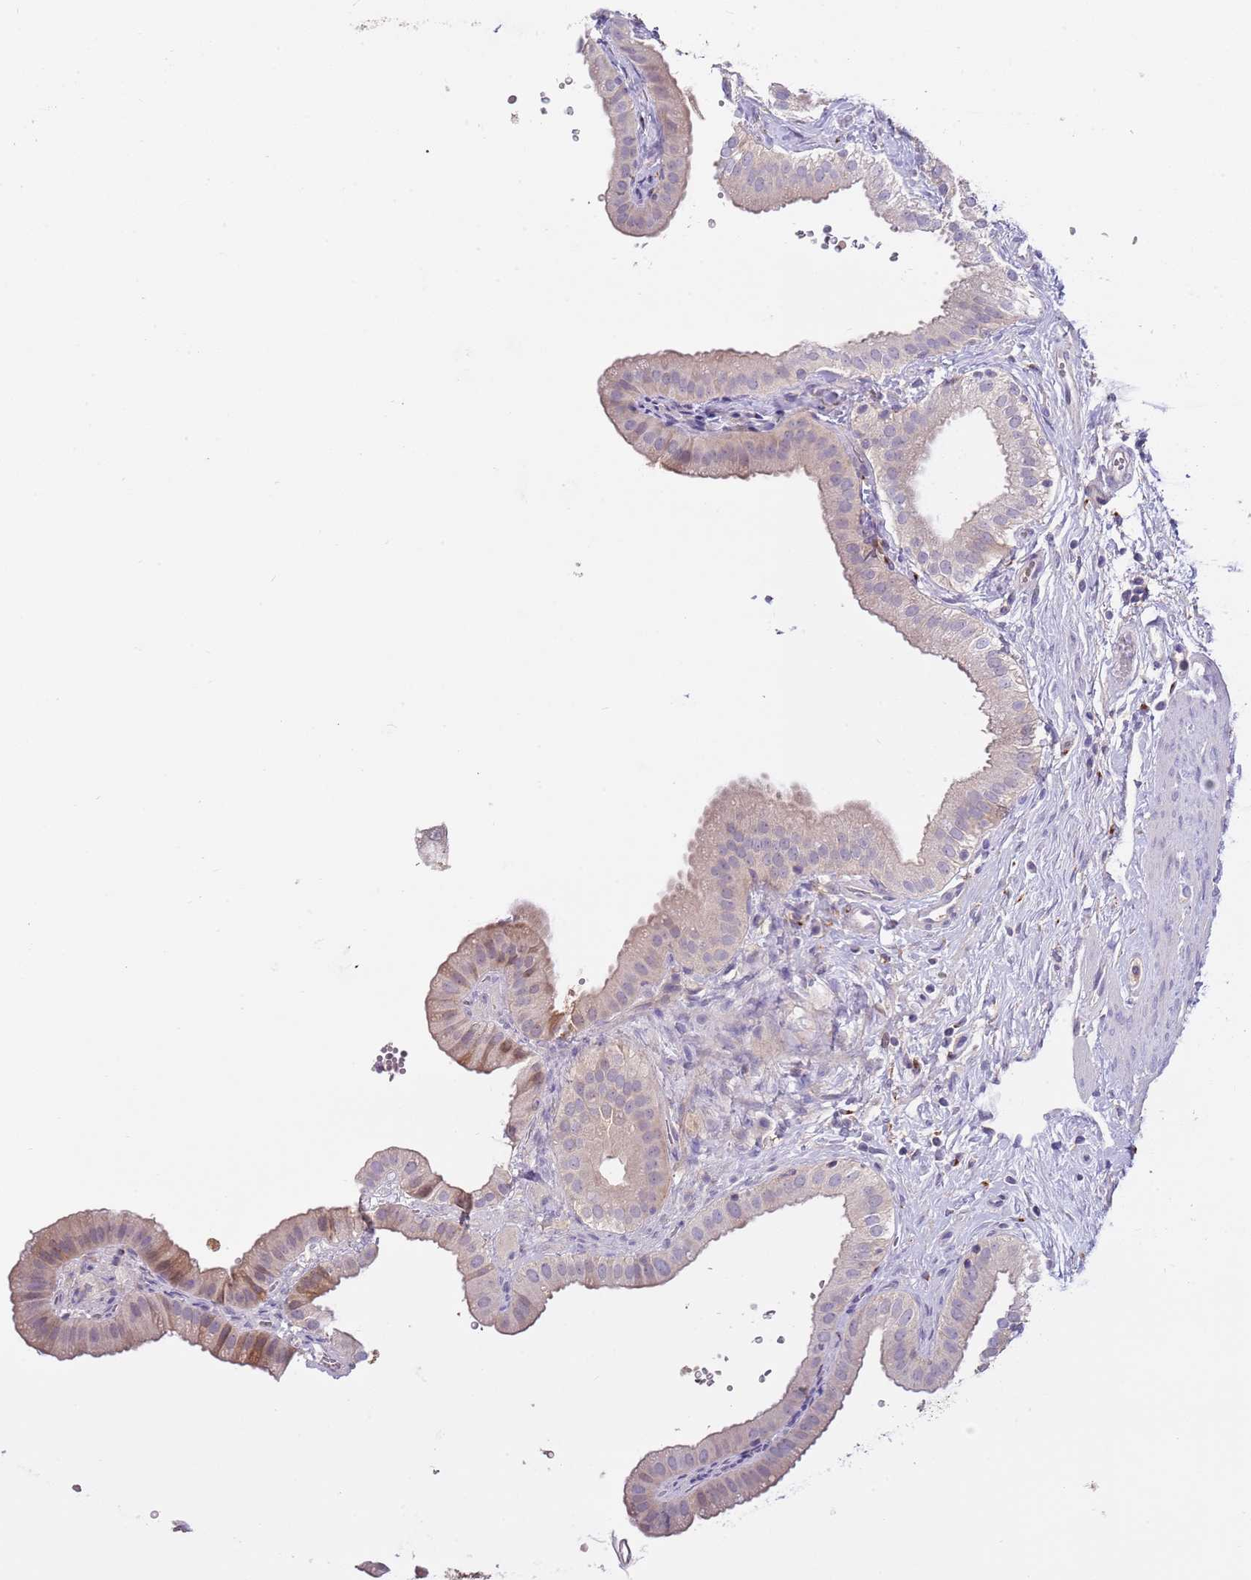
{"staining": {"intensity": "weak", "quantity": "<25%", "location": "cytoplasmic/membranous"}, "tissue": "gallbladder", "cell_type": "Glandular cells", "image_type": "normal", "snomed": [{"axis": "morphology", "description": "Normal tissue, NOS"}, {"axis": "topography", "description": "Gallbladder"}], "caption": "Immunohistochemistry (IHC) image of unremarkable gallbladder: gallbladder stained with DAB displays no significant protein positivity in glandular cells.", "gene": "CFAP73", "patient": {"sex": "female", "age": 61}}